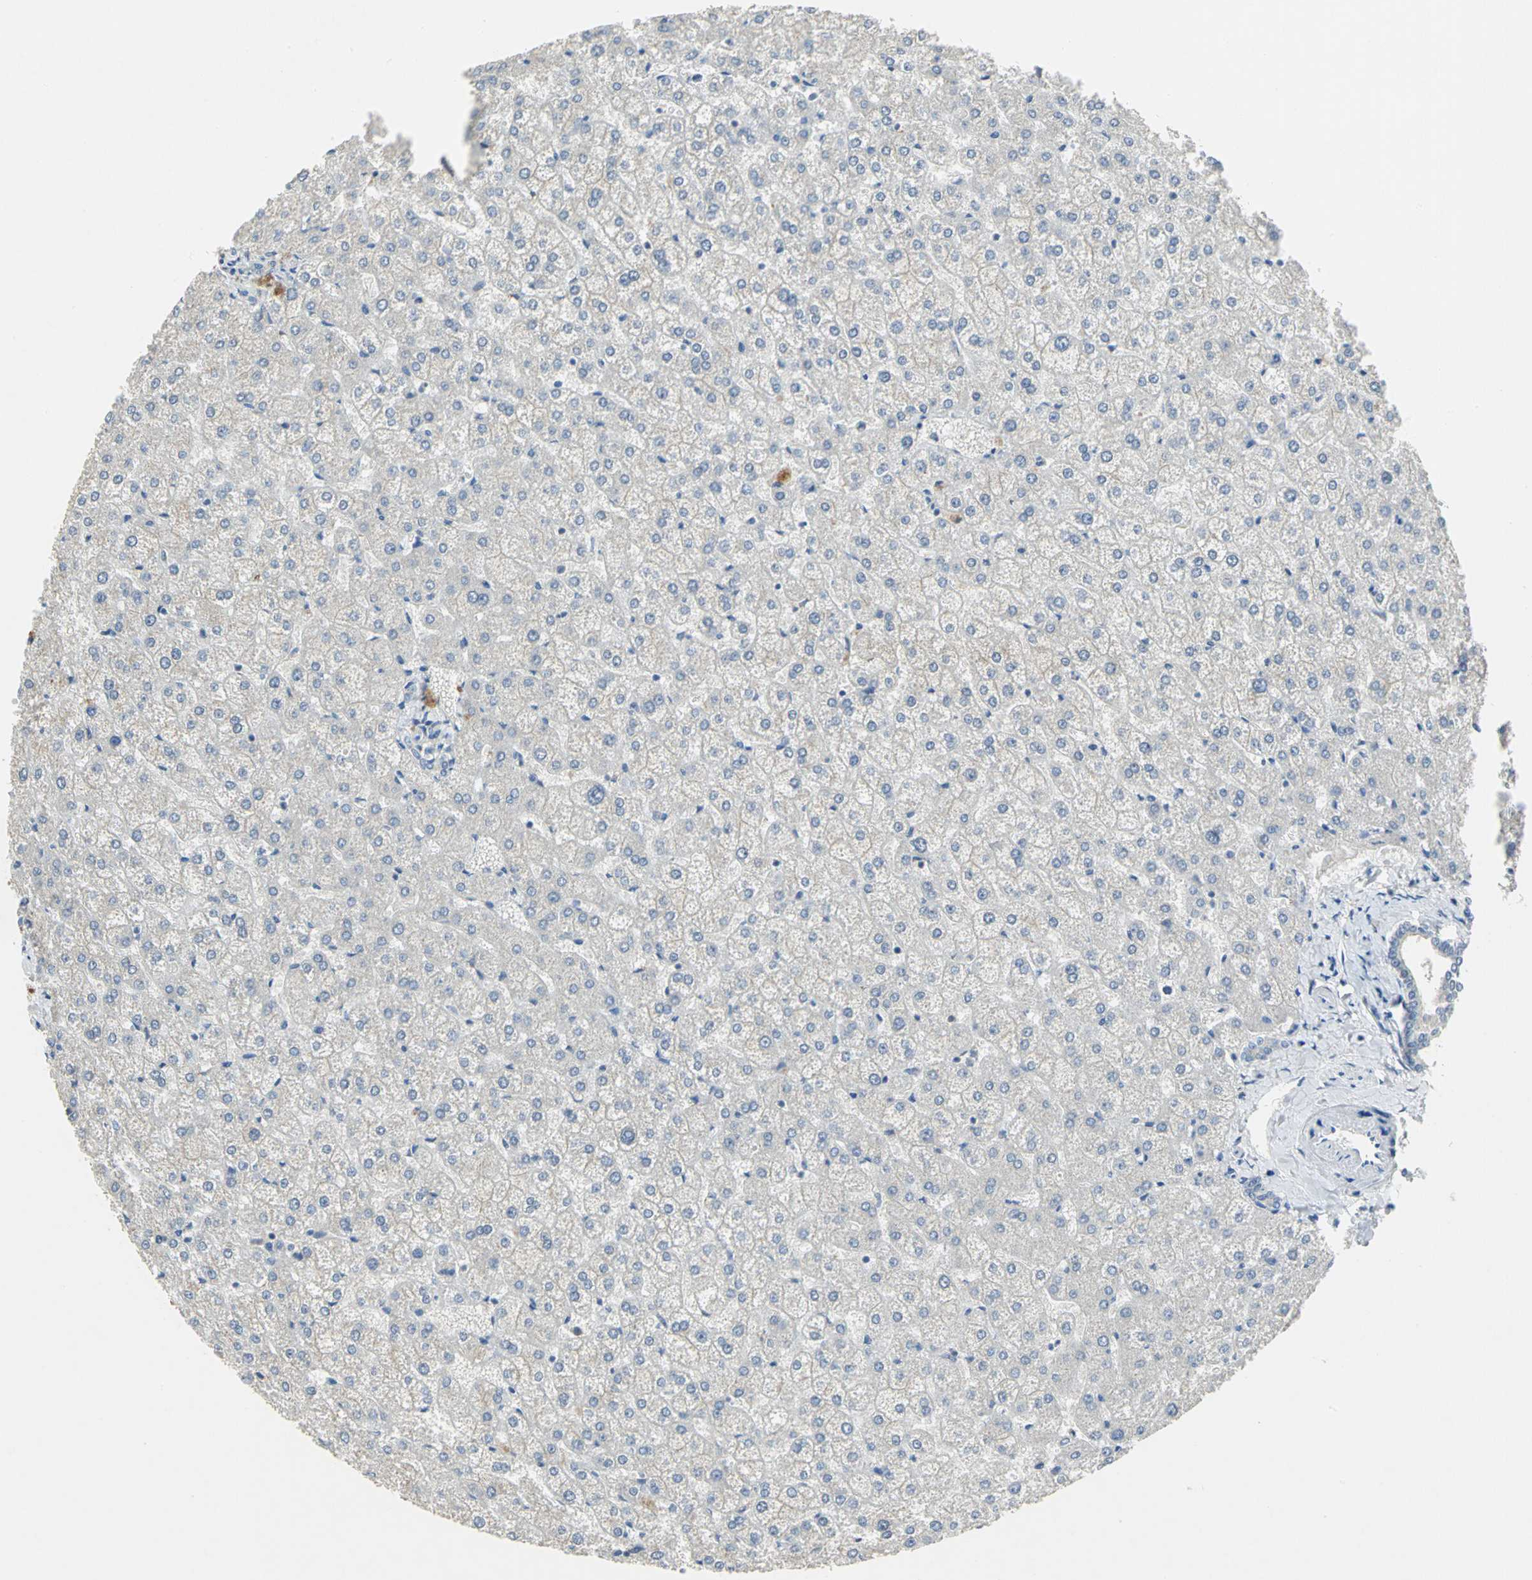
{"staining": {"intensity": "negative", "quantity": "none", "location": "none"}, "tissue": "liver", "cell_type": "Cholangiocytes", "image_type": "normal", "snomed": [{"axis": "morphology", "description": "Normal tissue, NOS"}, {"axis": "topography", "description": "Liver"}], "caption": "Immunohistochemistry (IHC) of unremarkable human liver demonstrates no positivity in cholangiocytes.", "gene": "PPIA", "patient": {"sex": "female", "age": 32}}